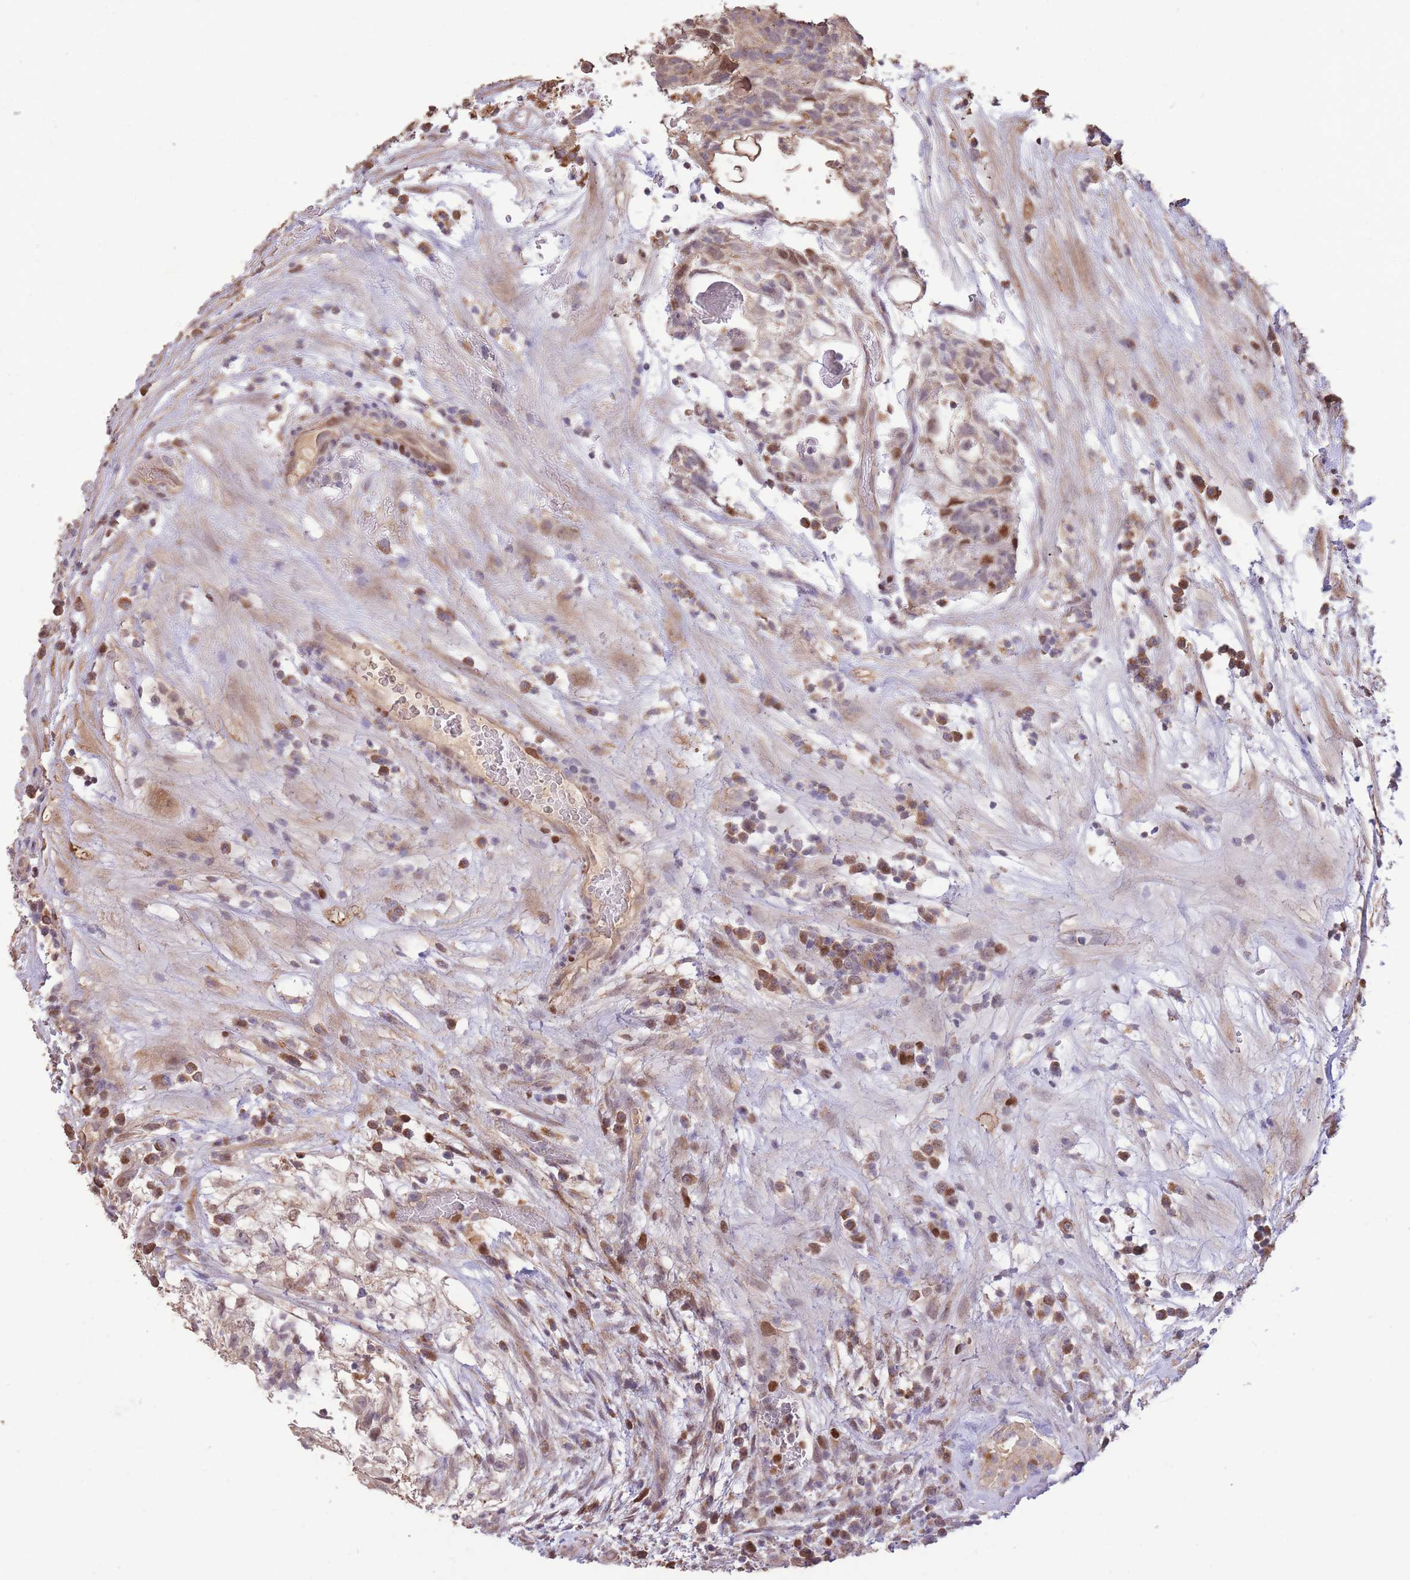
{"staining": {"intensity": "moderate", "quantity": "25%-75%", "location": "nuclear"}, "tissue": "testis cancer", "cell_type": "Tumor cells", "image_type": "cancer", "snomed": [{"axis": "morphology", "description": "Normal tissue, NOS"}, {"axis": "morphology", "description": "Carcinoma, Embryonal, NOS"}, {"axis": "topography", "description": "Testis"}], "caption": "Testis cancer (embryonal carcinoma) stained for a protein shows moderate nuclear positivity in tumor cells.", "gene": "RGS14", "patient": {"sex": "male", "age": 32}}